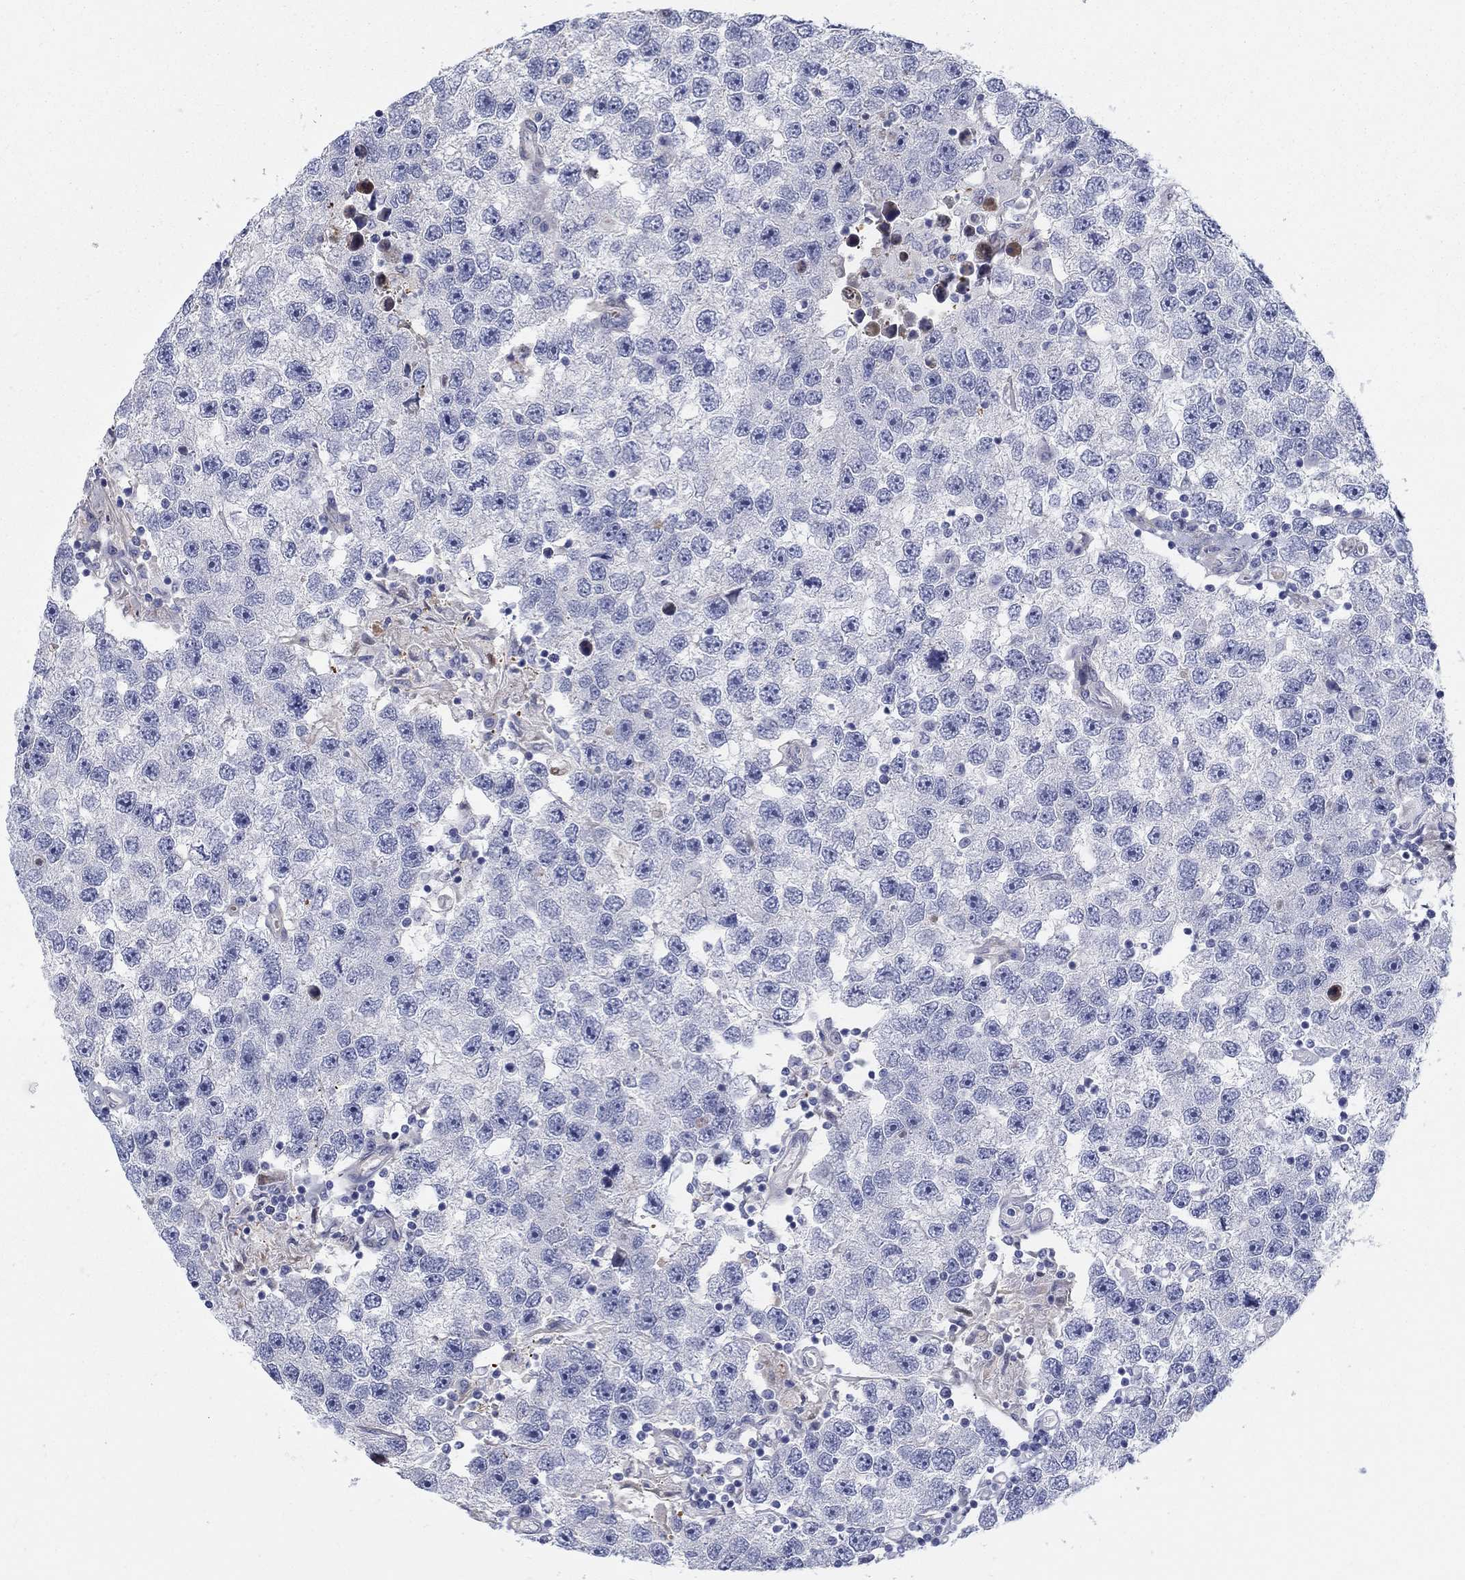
{"staining": {"intensity": "negative", "quantity": "none", "location": "none"}, "tissue": "testis cancer", "cell_type": "Tumor cells", "image_type": "cancer", "snomed": [{"axis": "morphology", "description": "Seminoma, NOS"}, {"axis": "topography", "description": "Testis"}], "caption": "Testis cancer (seminoma) was stained to show a protein in brown. There is no significant staining in tumor cells.", "gene": "HEATR4", "patient": {"sex": "male", "age": 26}}